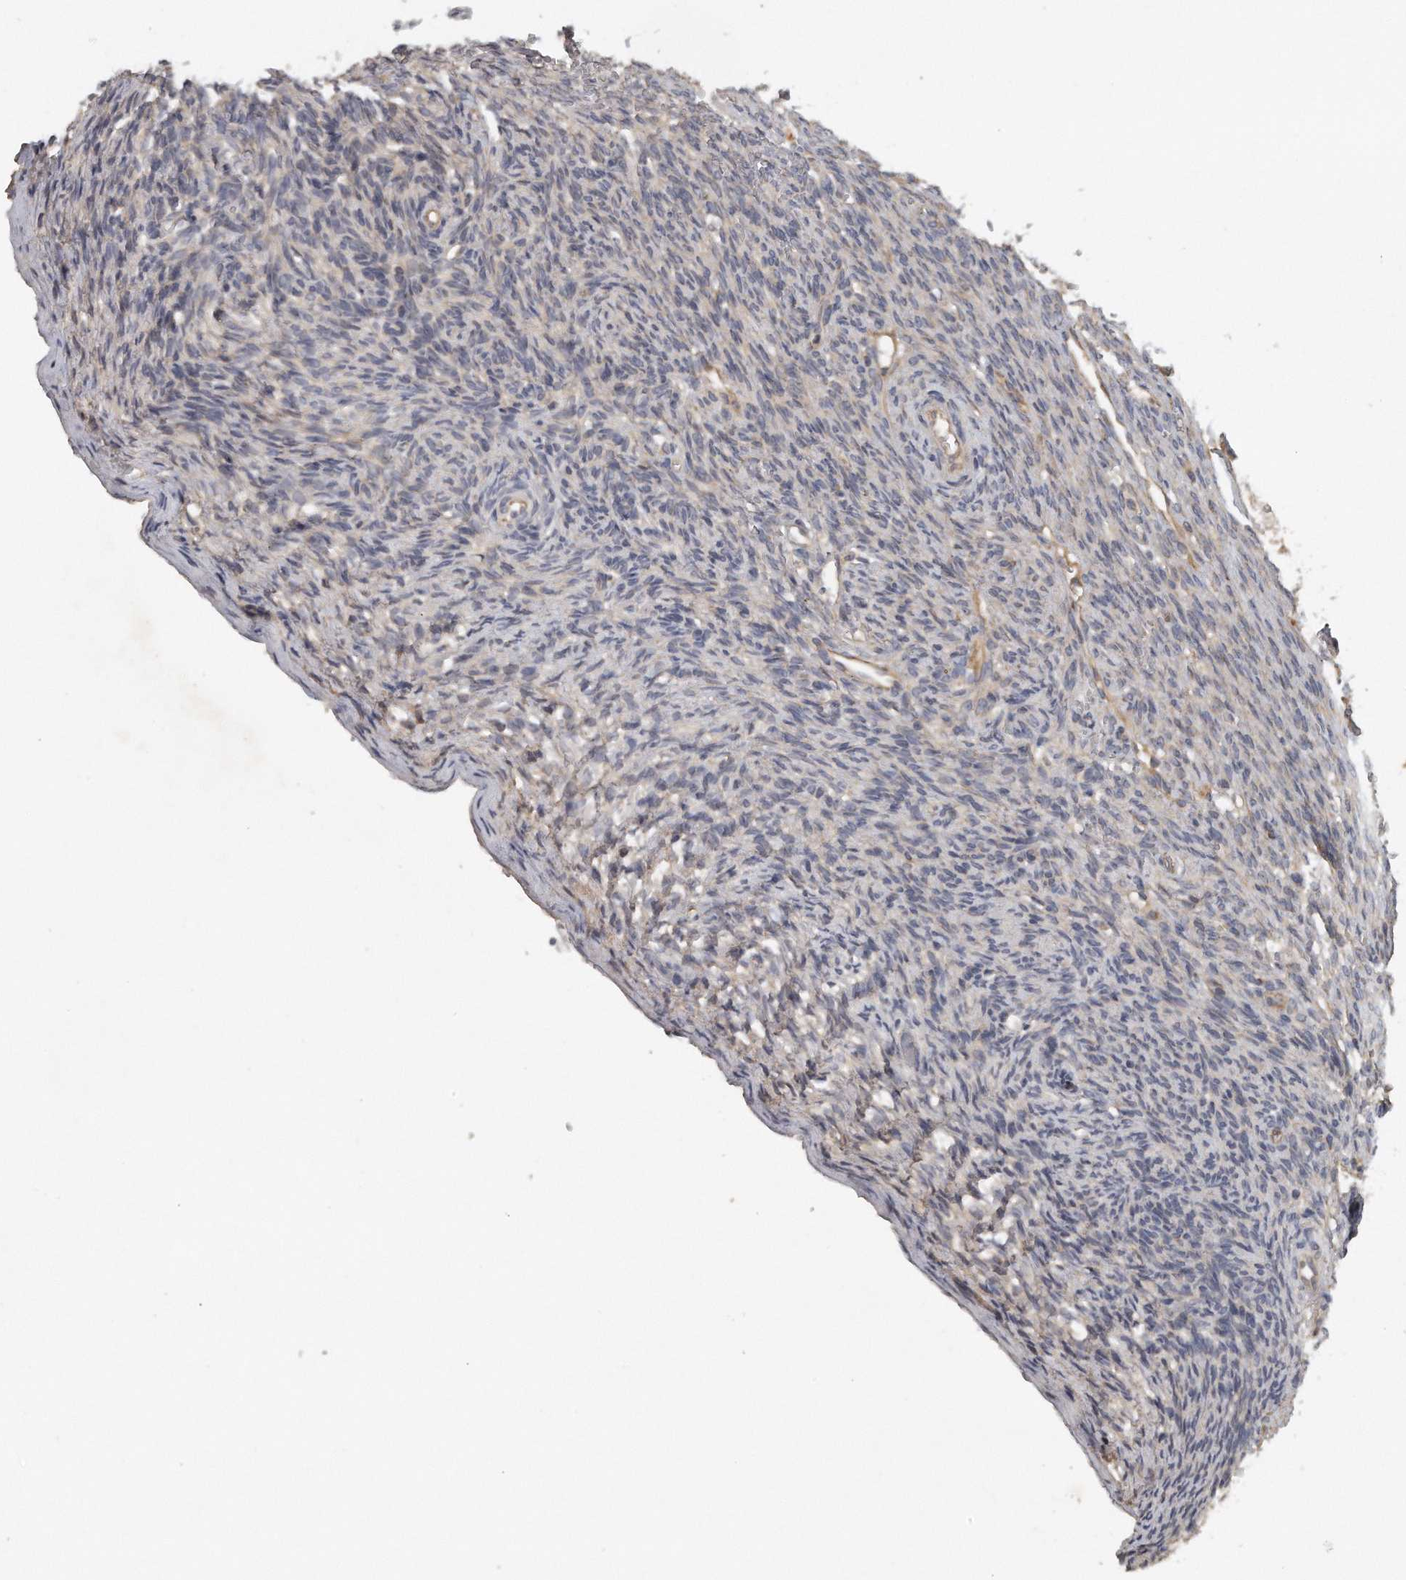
{"staining": {"intensity": "weak", "quantity": "<25%", "location": "cytoplasmic/membranous"}, "tissue": "ovary", "cell_type": "Ovarian stroma cells", "image_type": "normal", "snomed": [{"axis": "morphology", "description": "Normal tissue, NOS"}, {"axis": "topography", "description": "Ovary"}], "caption": "Ovarian stroma cells show no significant protein positivity in normal ovary. The staining is performed using DAB (3,3'-diaminobenzidine) brown chromogen with nuclei counter-stained in using hematoxylin.", "gene": "TRAPPC14", "patient": {"sex": "female", "age": 34}}